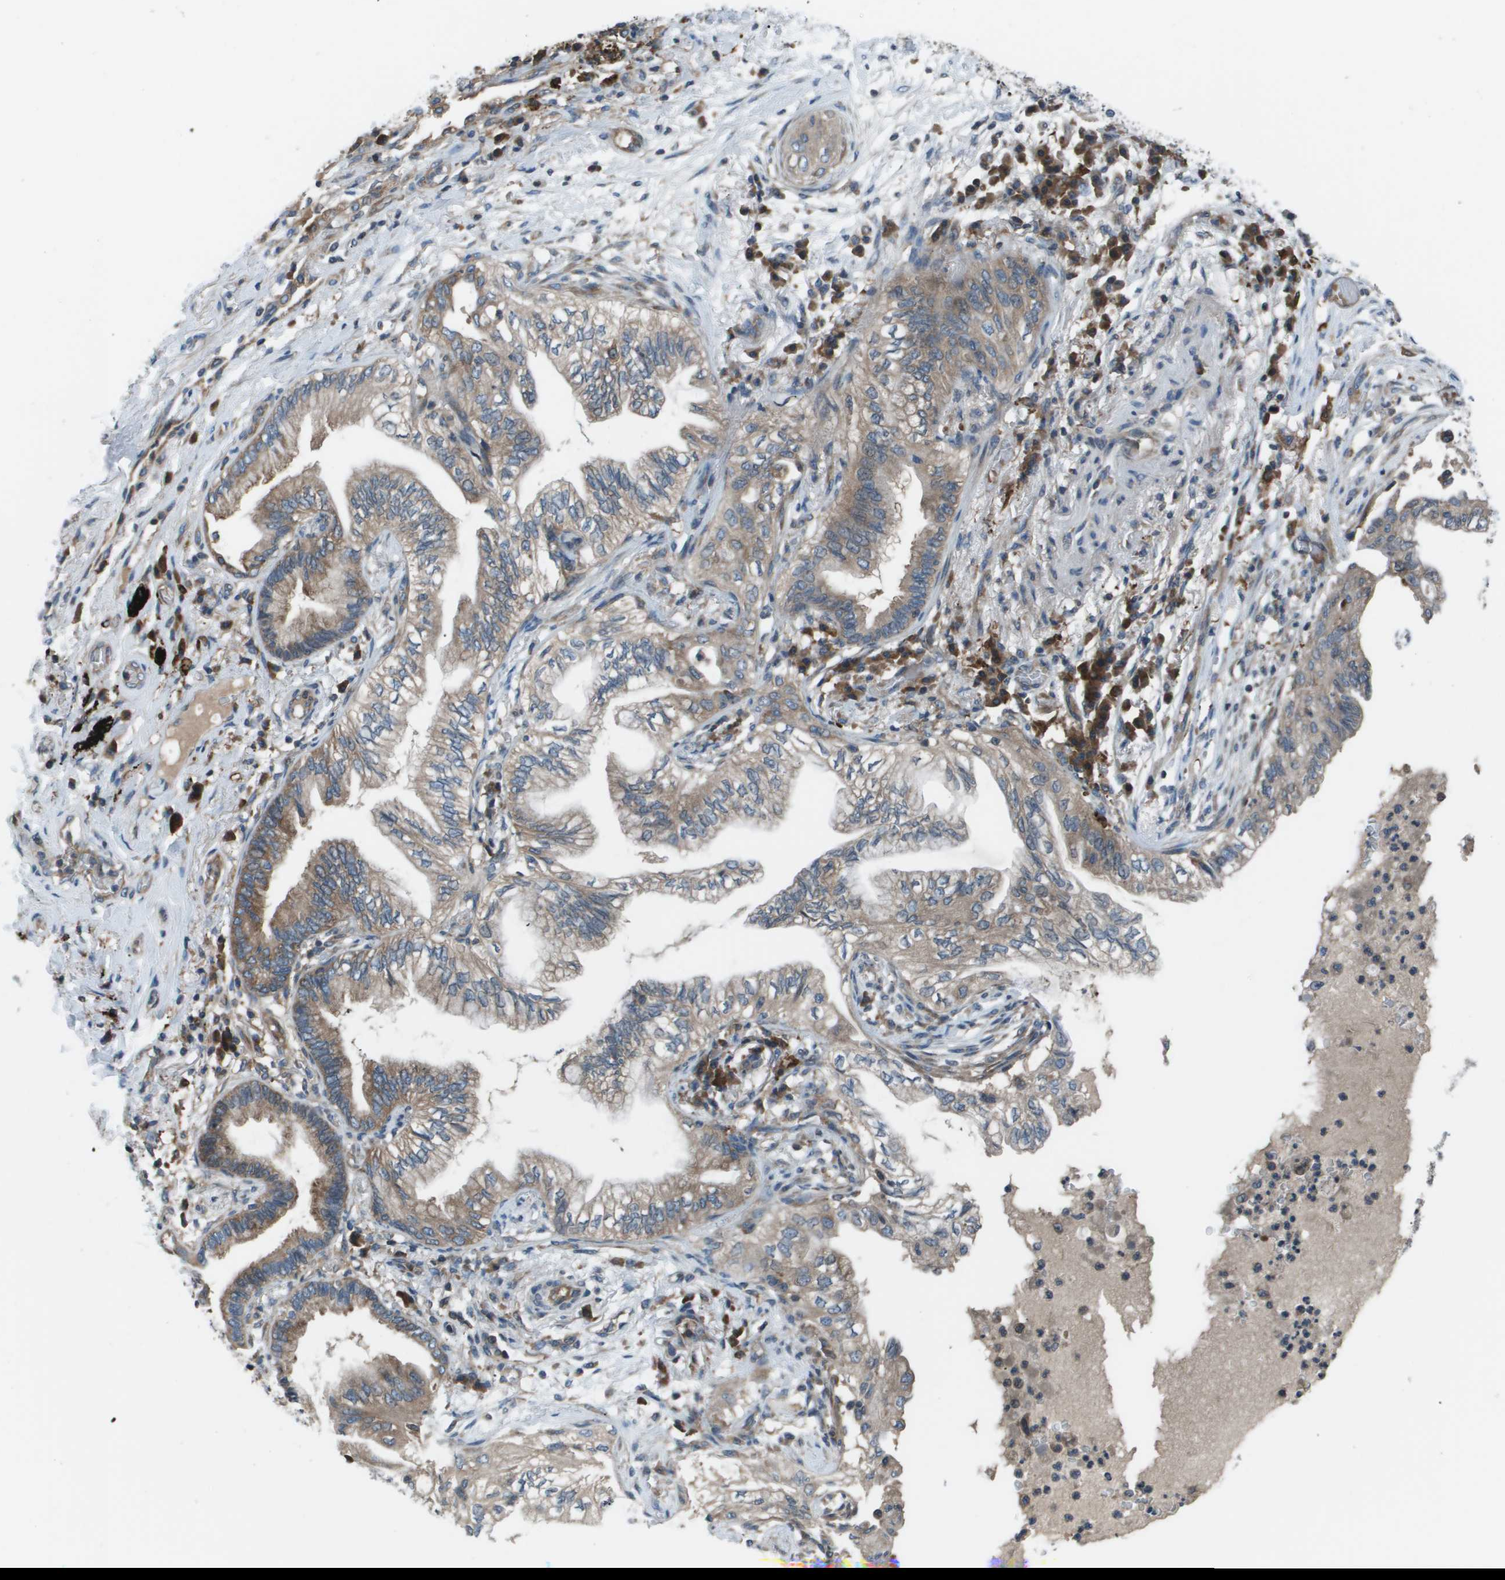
{"staining": {"intensity": "moderate", "quantity": ">75%", "location": "cytoplasmic/membranous"}, "tissue": "lung cancer", "cell_type": "Tumor cells", "image_type": "cancer", "snomed": [{"axis": "morphology", "description": "Normal tissue, NOS"}, {"axis": "morphology", "description": "Adenocarcinoma, NOS"}, {"axis": "topography", "description": "Bronchus"}, {"axis": "topography", "description": "Lung"}], "caption": "An image of lung cancer (adenocarcinoma) stained for a protein displays moderate cytoplasmic/membranous brown staining in tumor cells.", "gene": "EIF3B", "patient": {"sex": "female", "age": 70}}